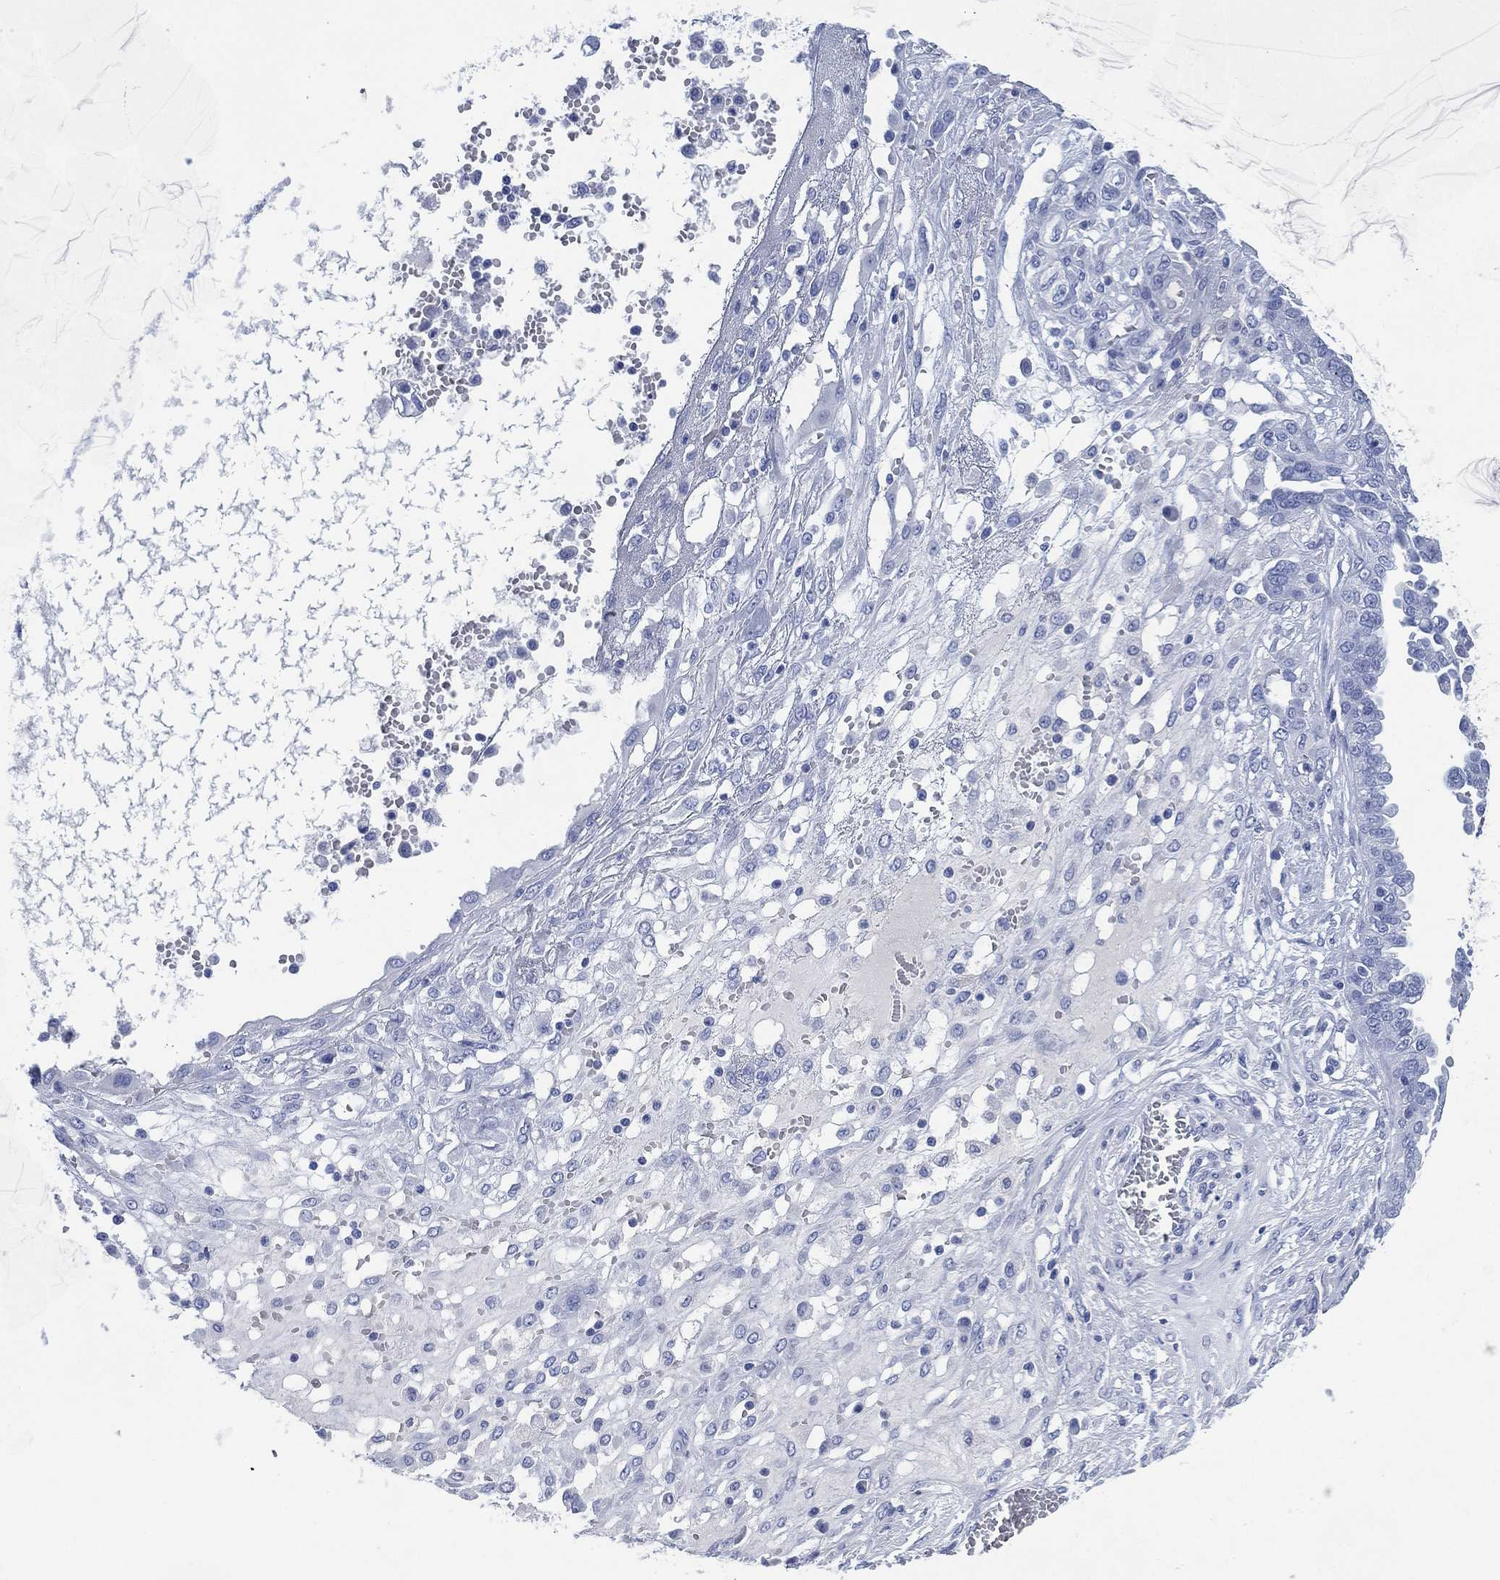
{"staining": {"intensity": "negative", "quantity": "none", "location": "none"}, "tissue": "ovarian cancer", "cell_type": "Tumor cells", "image_type": "cancer", "snomed": [{"axis": "morphology", "description": "Cystadenocarcinoma, serous, NOS"}, {"axis": "topography", "description": "Ovary"}], "caption": "Protein analysis of ovarian cancer demonstrates no significant staining in tumor cells.", "gene": "SIGLECL1", "patient": {"sex": "female", "age": 67}}